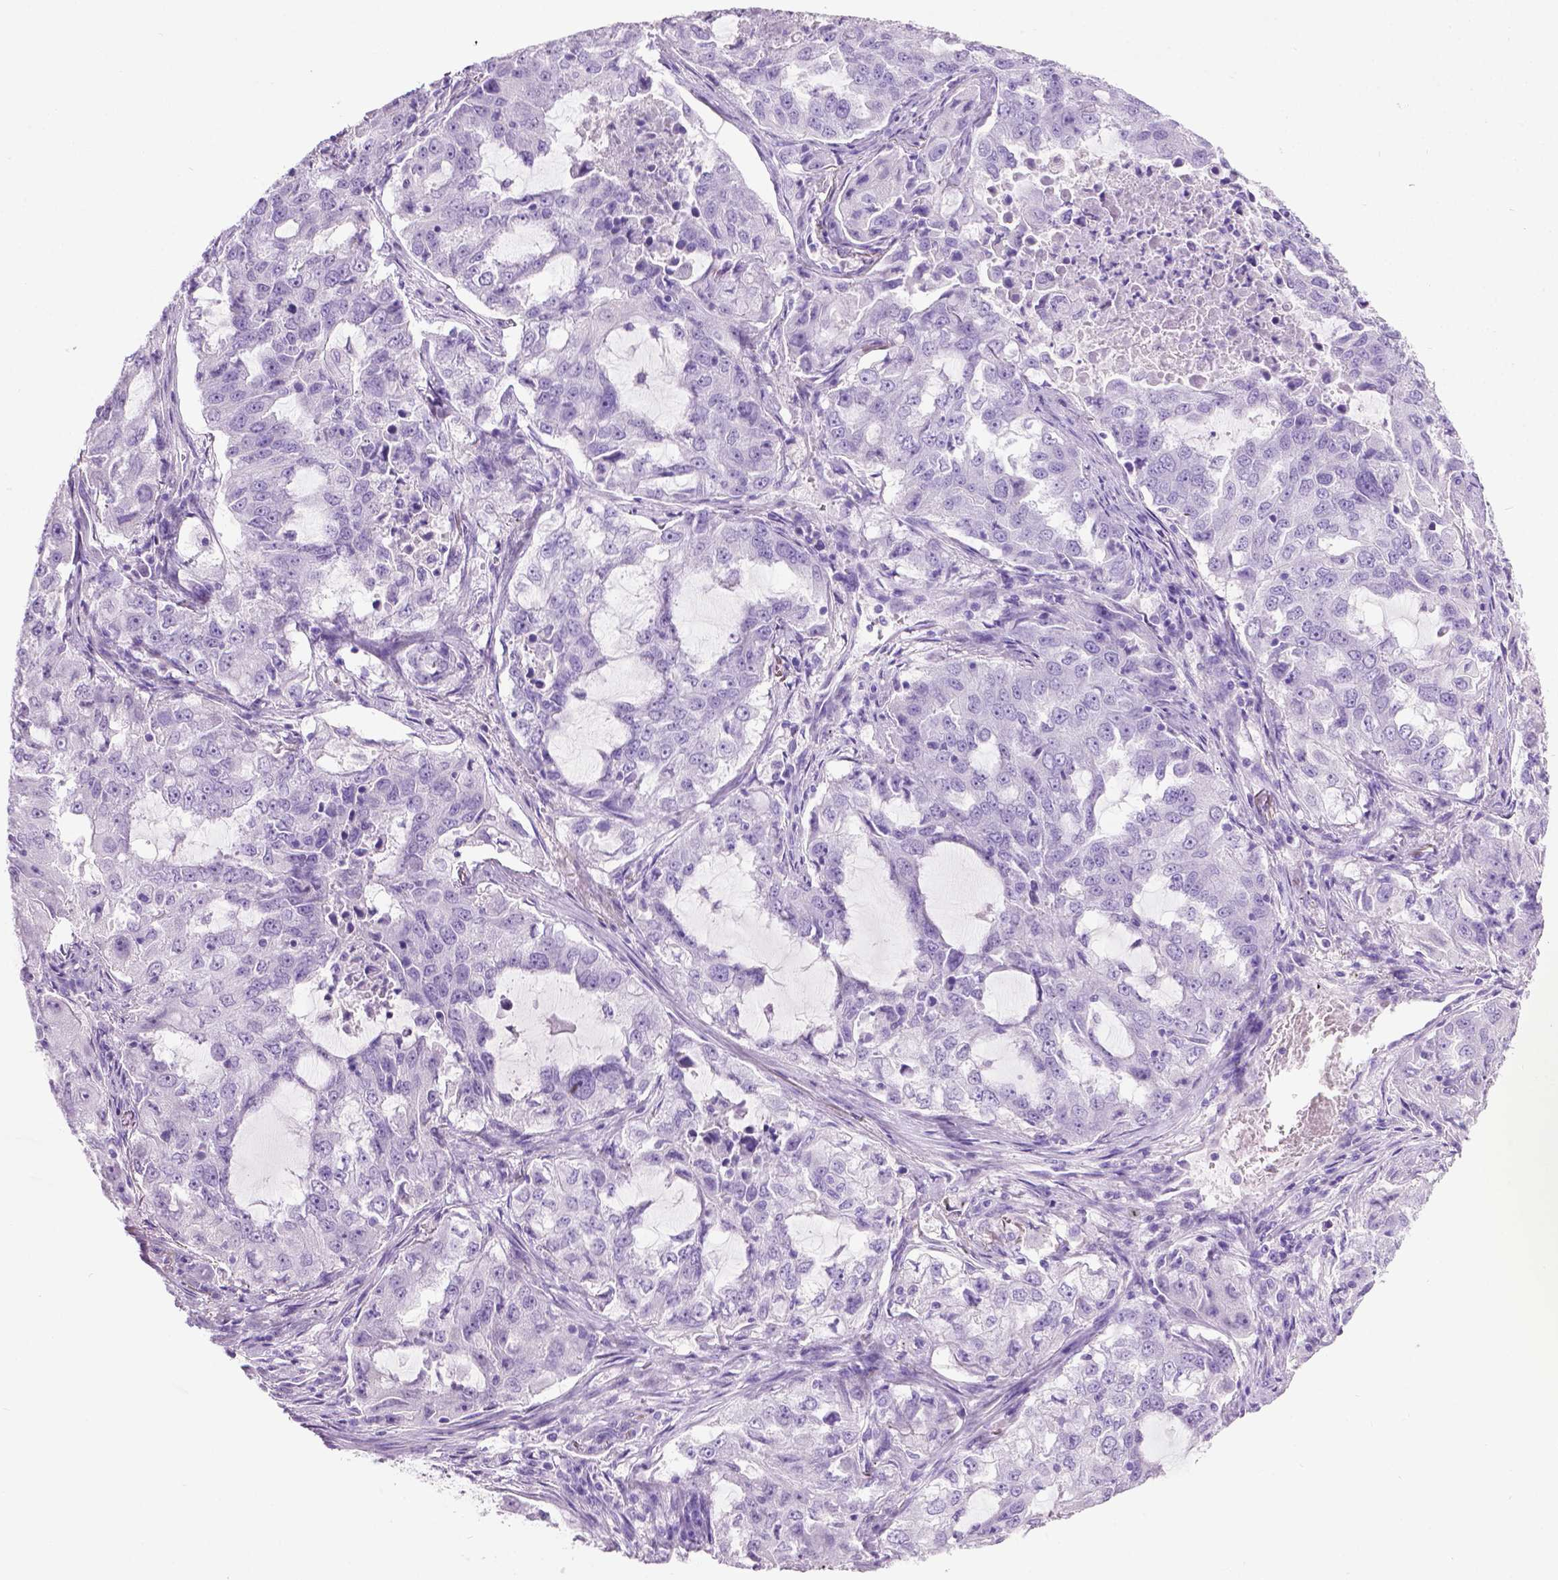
{"staining": {"intensity": "negative", "quantity": "none", "location": "none"}, "tissue": "lung cancer", "cell_type": "Tumor cells", "image_type": "cancer", "snomed": [{"axis": "morphology", "description": "Adenocarcinoma, NOS"}, {"axis": "topography", "description": "Lung"}], "caption": "Immunohistochemical staining of human lung cancer reveals no significant positivity in tumor cells. (Brightfield microscopy of DAB IHC at high magnification).", "gene": "LELP1", "patient": {"sex": "female", "age": 61}}